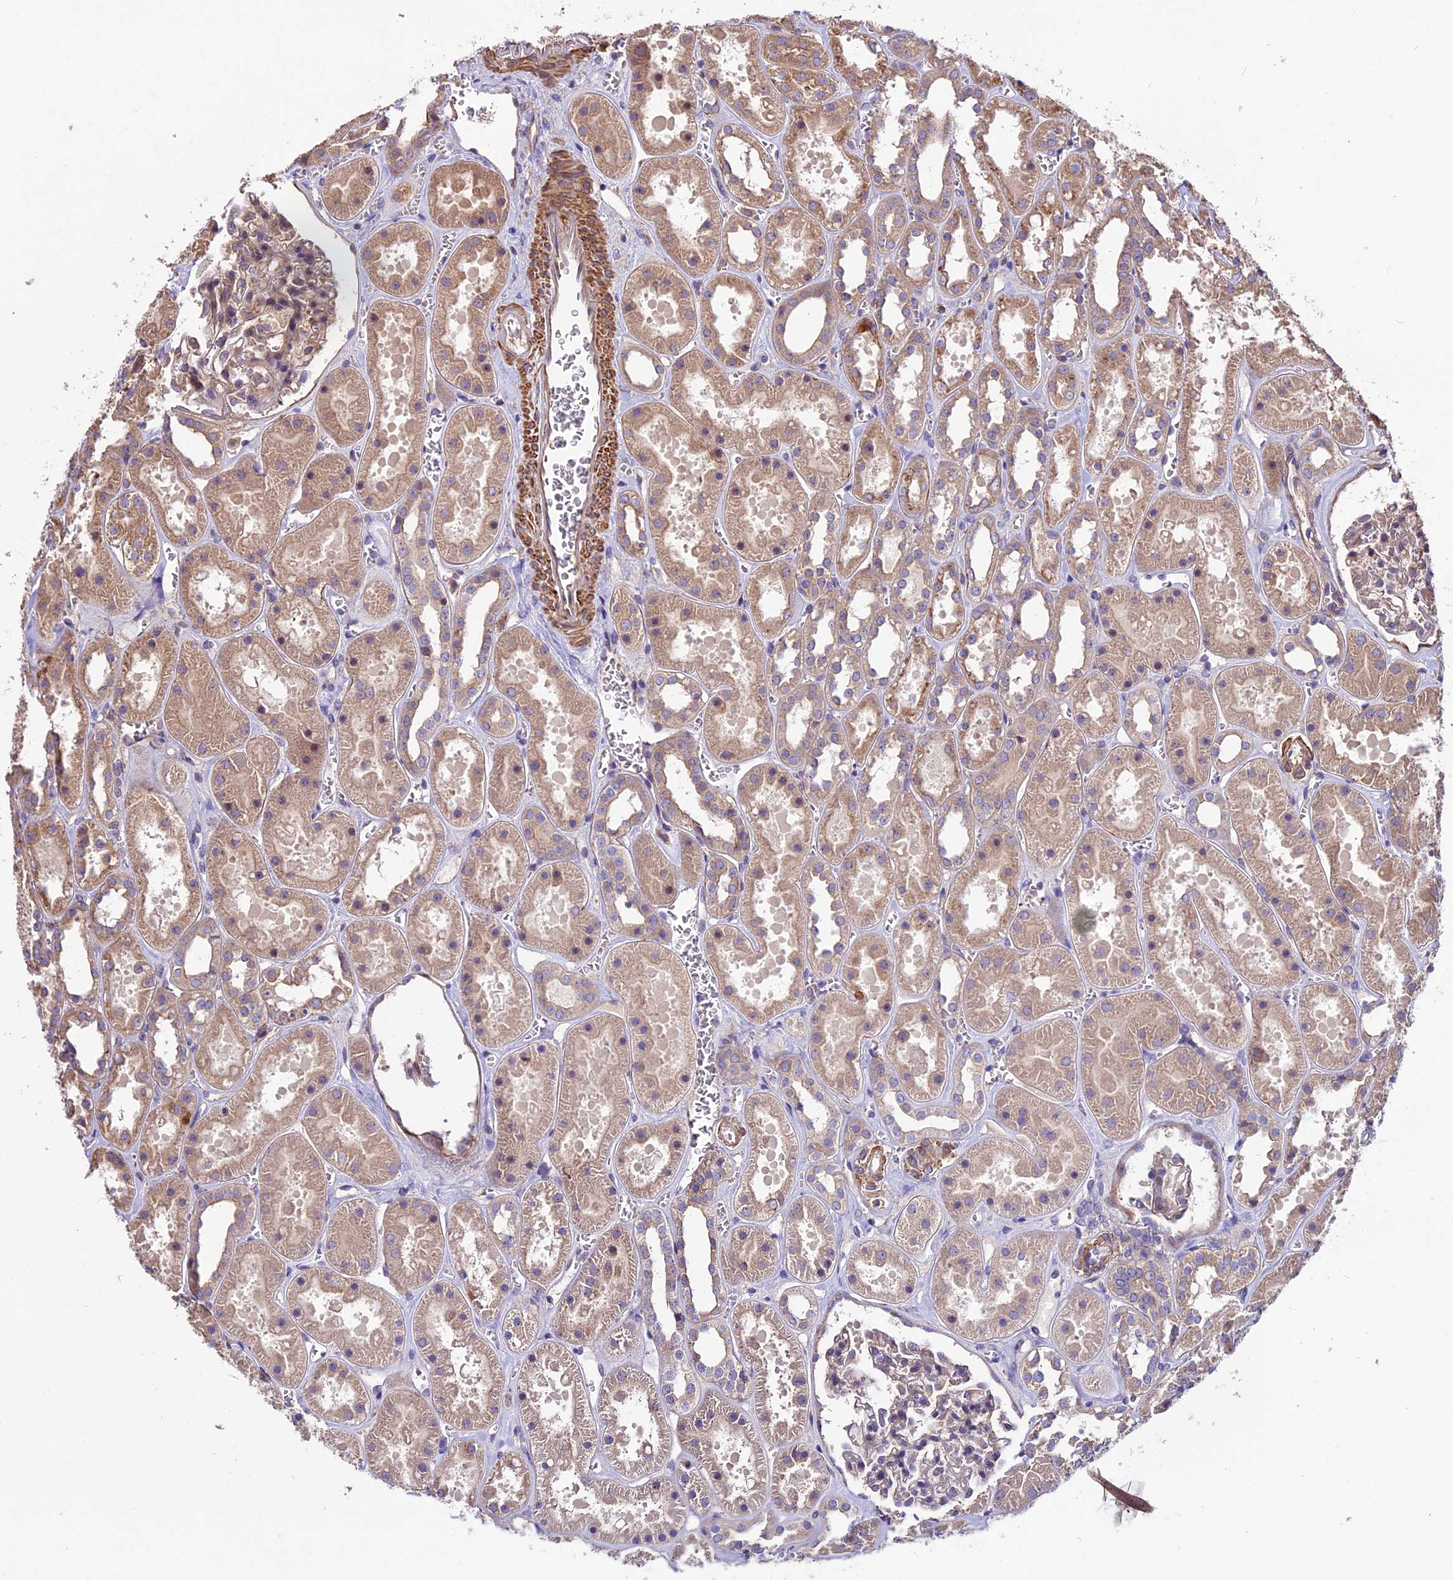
{"staining": {"intensity": "weak", "quantity": "25%-75%", "location": "cytoplasmic/membranous"}, "tissue": "kidney", "cell_type": "Cells in glomeruli", "image_type": "normal", "snomed": [{"axis": "morphology", "description": "Normal tissue, NOS"}, {"axis": "topography", "description": "Kidney"}], "caption": "Weak cytoplasmic/membranous staining is appreciated in about 25%-75% of cells in glomeruli in unremarkable kidney.", "gene": "ANO3", "patient": {"sex": "female", "age": 41}}